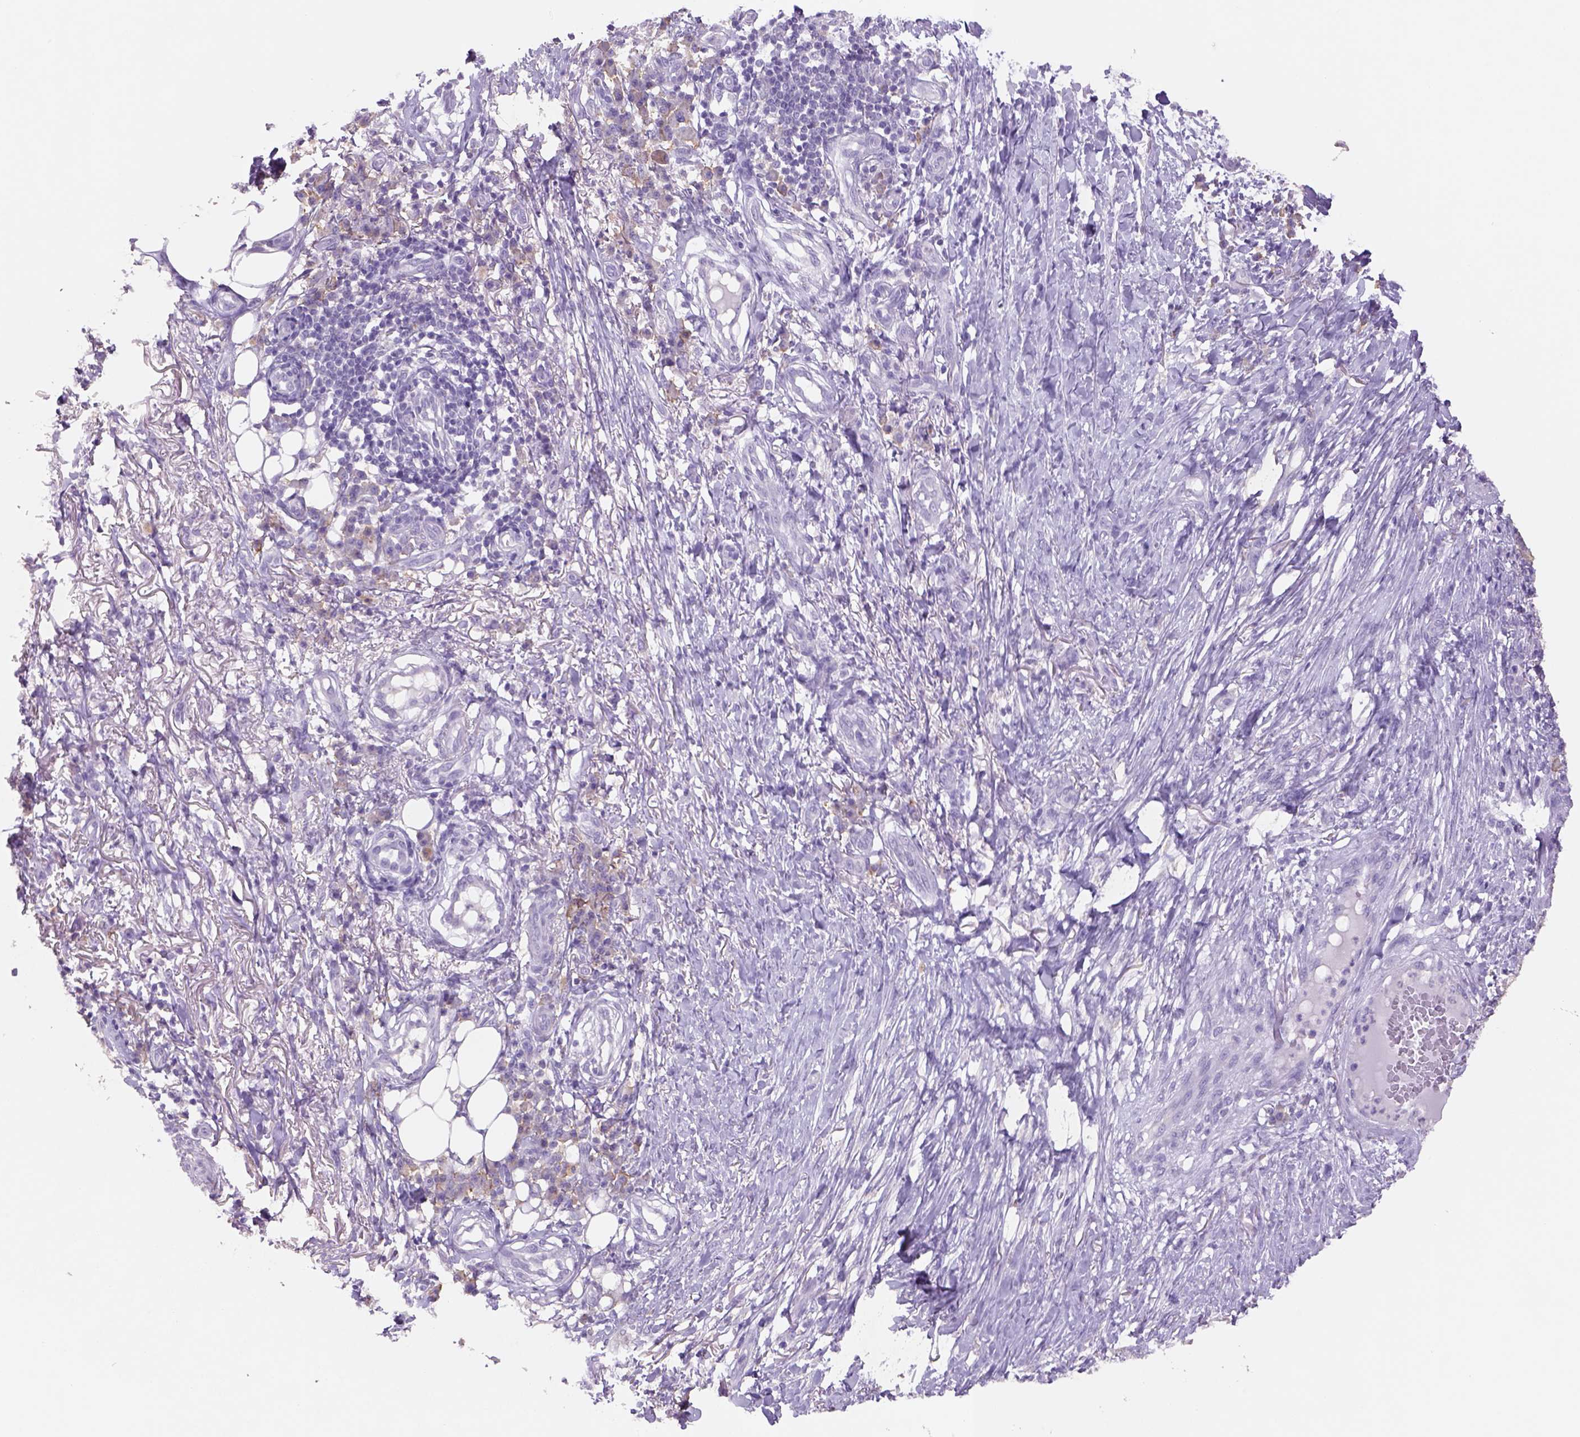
{"staining": {"intensity": "negative", "quantity": "none", "location": "none"}, "tissue": "skin cancer", "cell_type": "Tumor cells", "image_type": "cancer", "snomed": [{"axis": "morphology", "description": "Squamous cell carcinoma, NOS"}, {"axis": "topography", "description": "Skin"}], "caption": "Human skin squamous cell carcinoma stained for a protein using immunohistochemistry (IHC) displays no positivity in tumor cells.", "gene": "NAALAD2", "patient": {"sex": "male", "age": 70}}